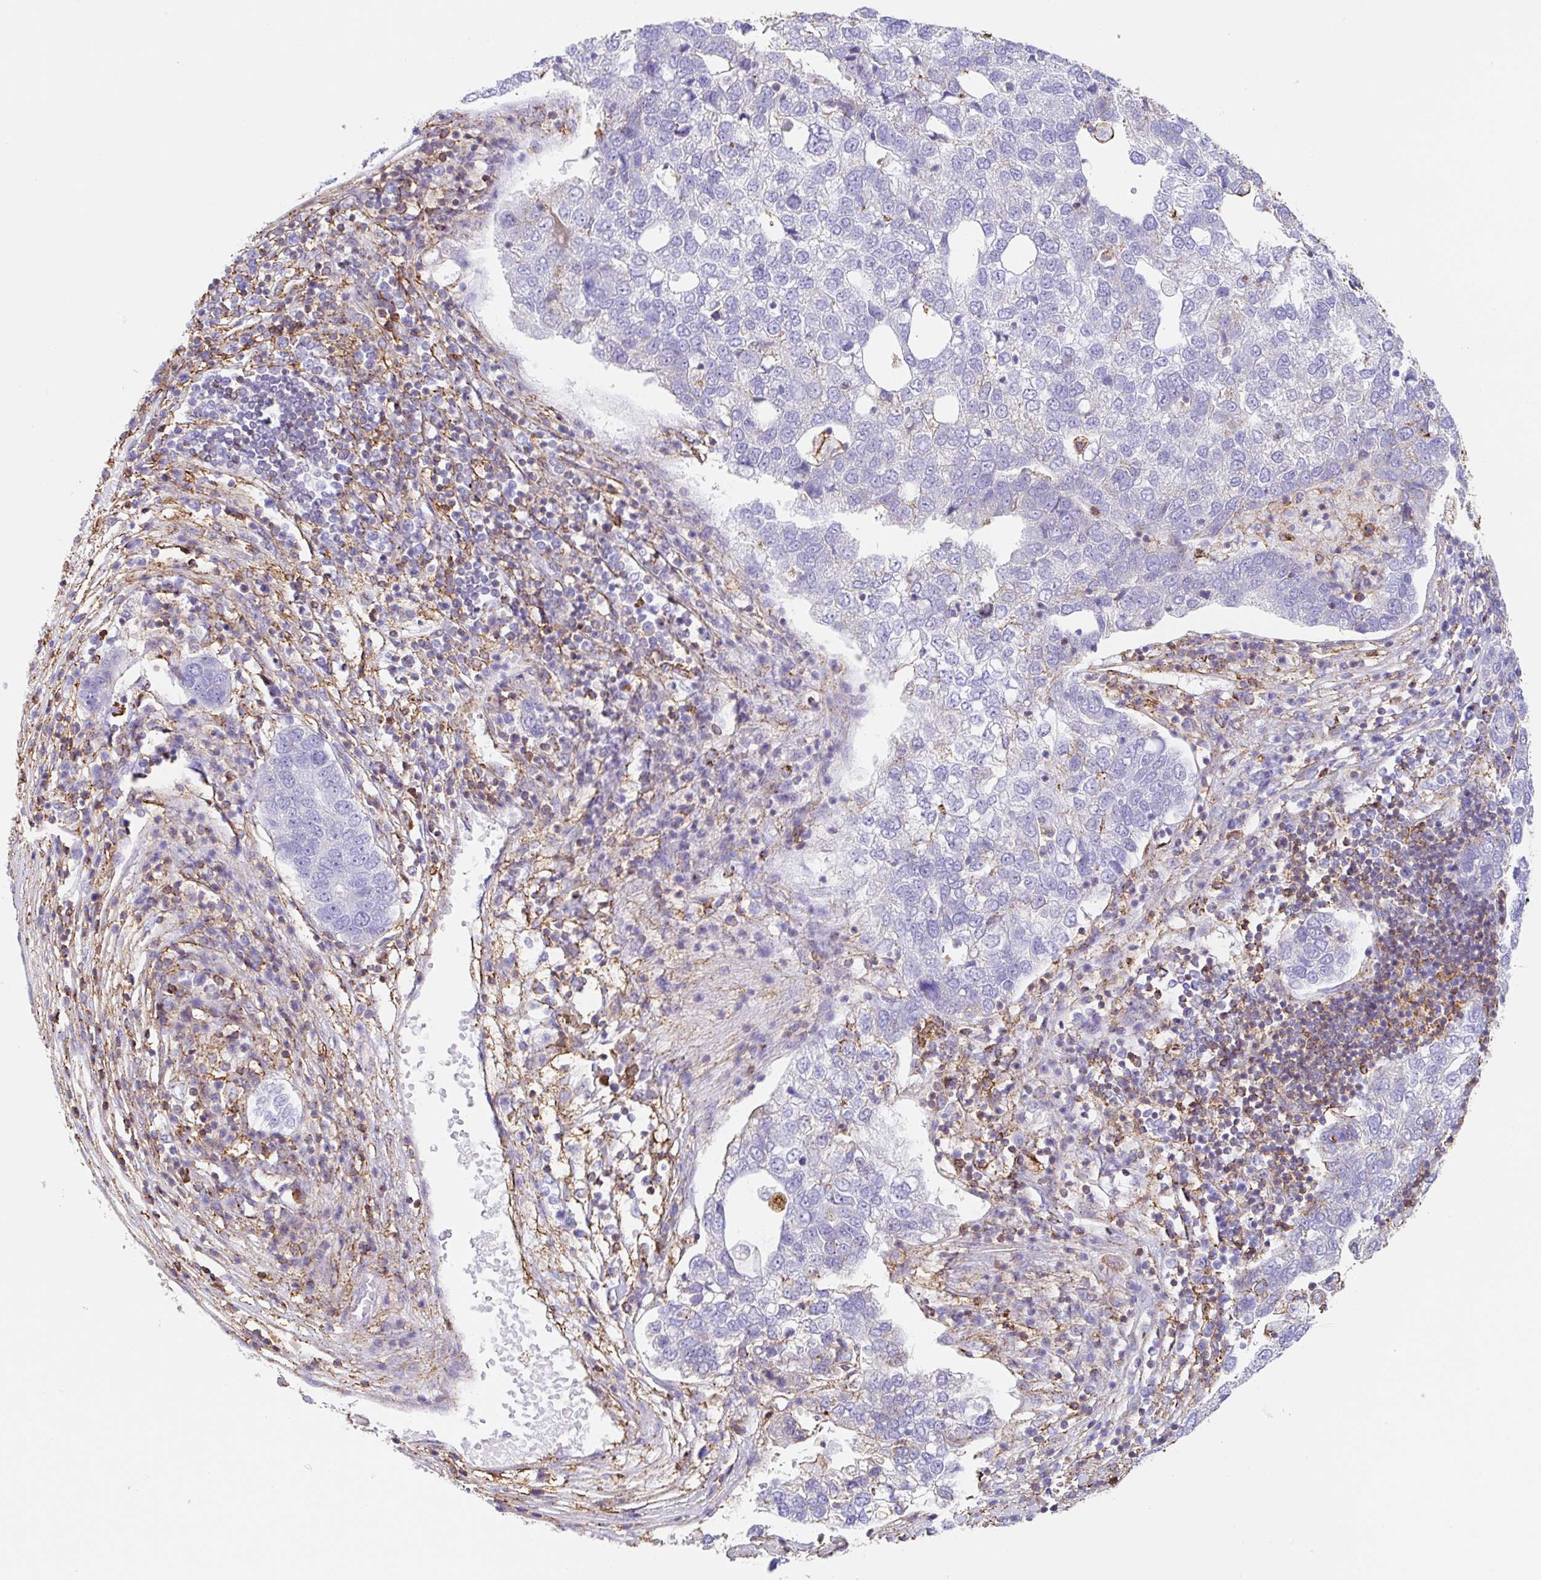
{"staining": {"intensity": "negative", "quantity": "none", "location": "none"}, "tissue": "pancreatic cancer", "cell_type": "Tumor cells", "image_type": "cancer", "snomed": [{"axis": "morphology", "description": "Adenocarcinoma, NOS"}, {"axis": "topography", "description": "Pancreas"}], "caption": "IHC of human pancreatic cancer (adenocarcinoma) displays no expression in tumor cells.", "gene": "MTTP", "patient": {"sex": "female", "age": 61}}